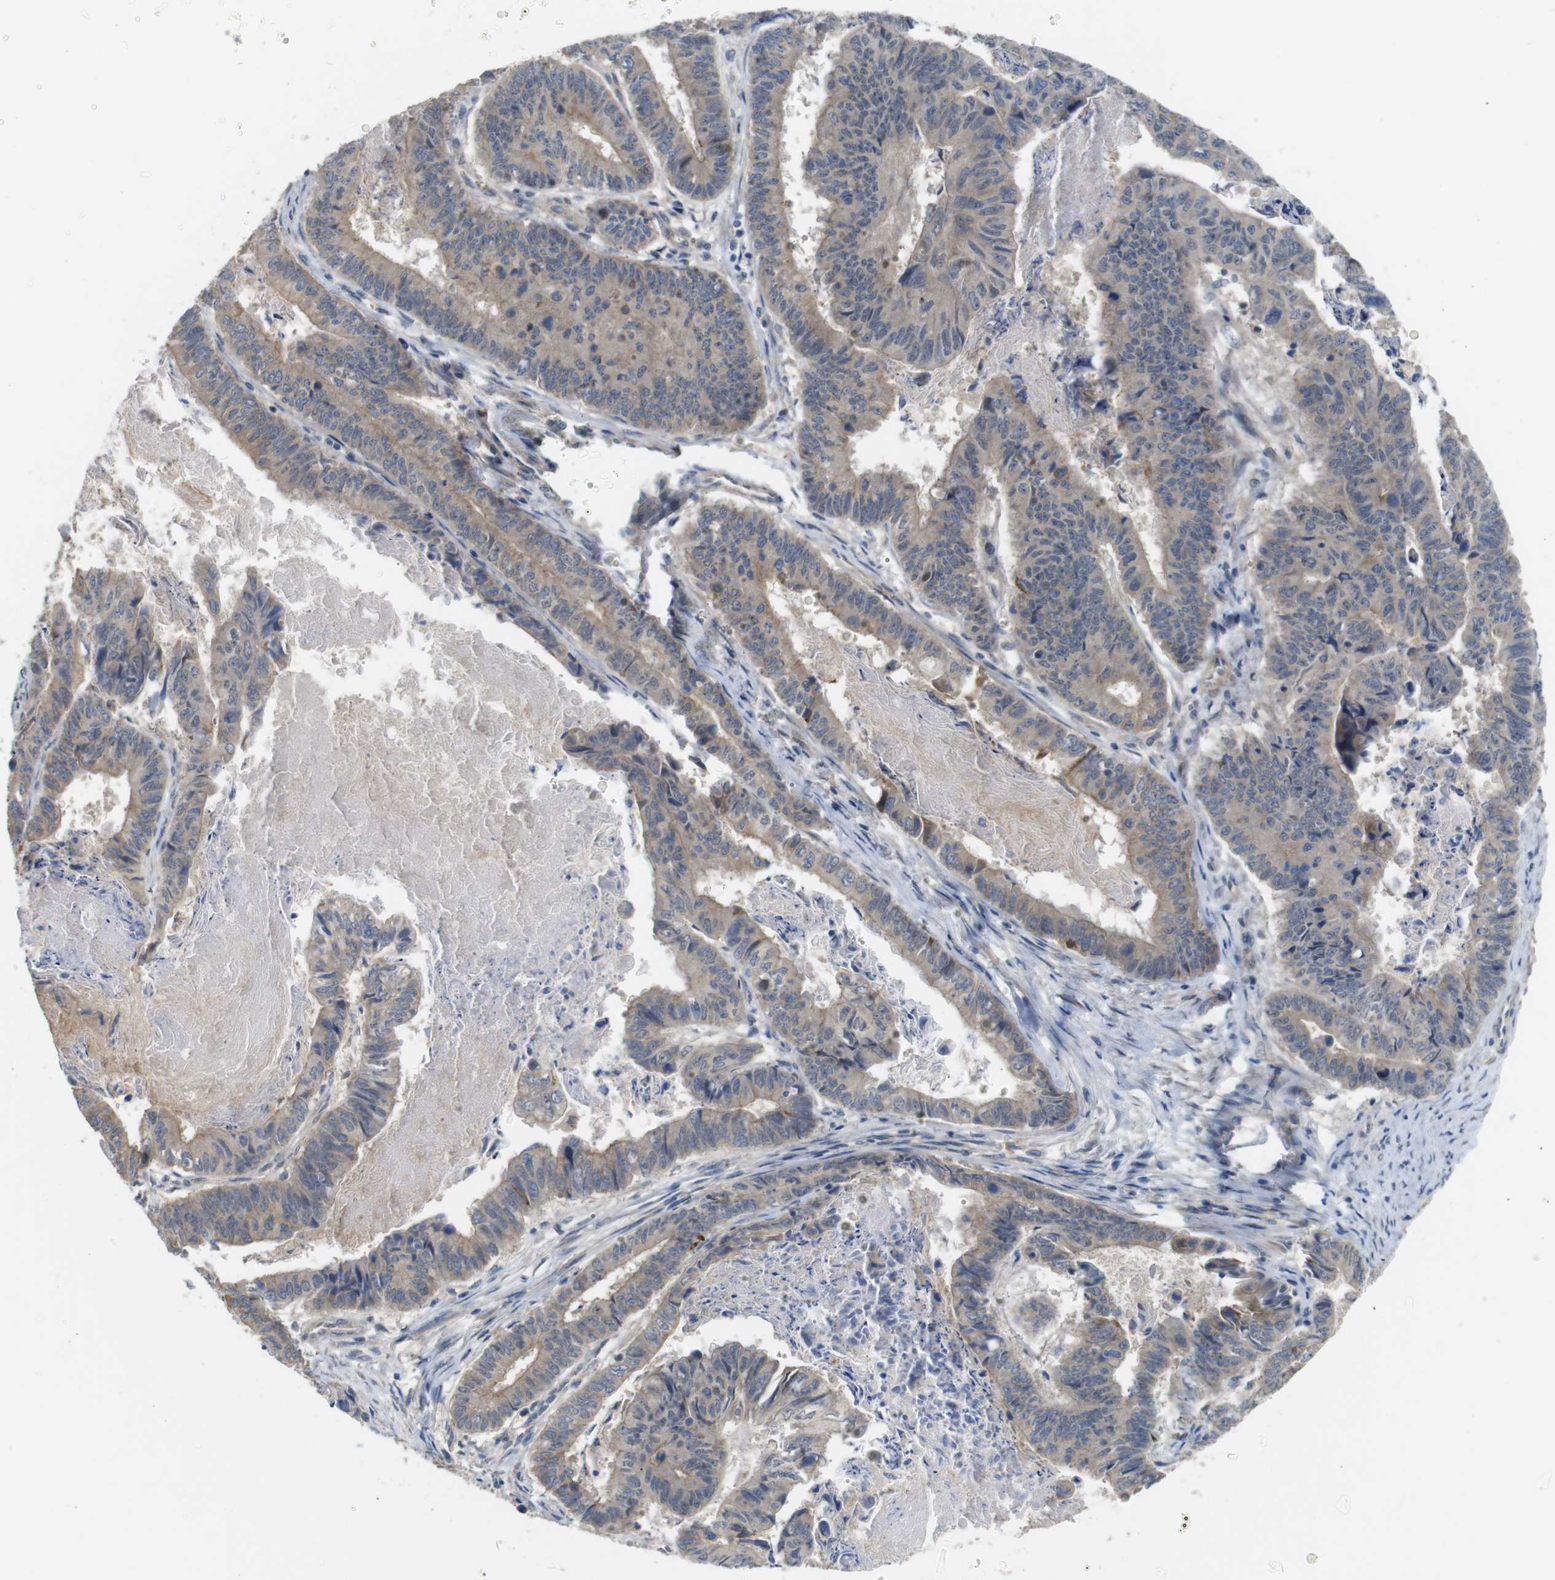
{"staining": {"intensity": "weak", "quantity": "25%-75%", "location": "cytoplasmic/membranous"}, "tissue": "stomach cancer", "cell_type": "Tumor cells", "image_type": "cancer", "snomed": [{"axis": "morphology", "description": "Adenocarcinoma, NOS"}, {"axis": "topography", "description": "Stomach, lower"}], "caption": "Immunohistochemistry (IHC) image of neoplastic tissue: adenocarcinoma (stomach) stained using immunohistochemistry shows low levels of weak protein expression localized specifically in the cytoplasmic/membranous of tumor cells, appearing as a cytoplasmic/membranous brown color.", "gene": "CDC34", "patient": {"sex": "male", "age": 77}}